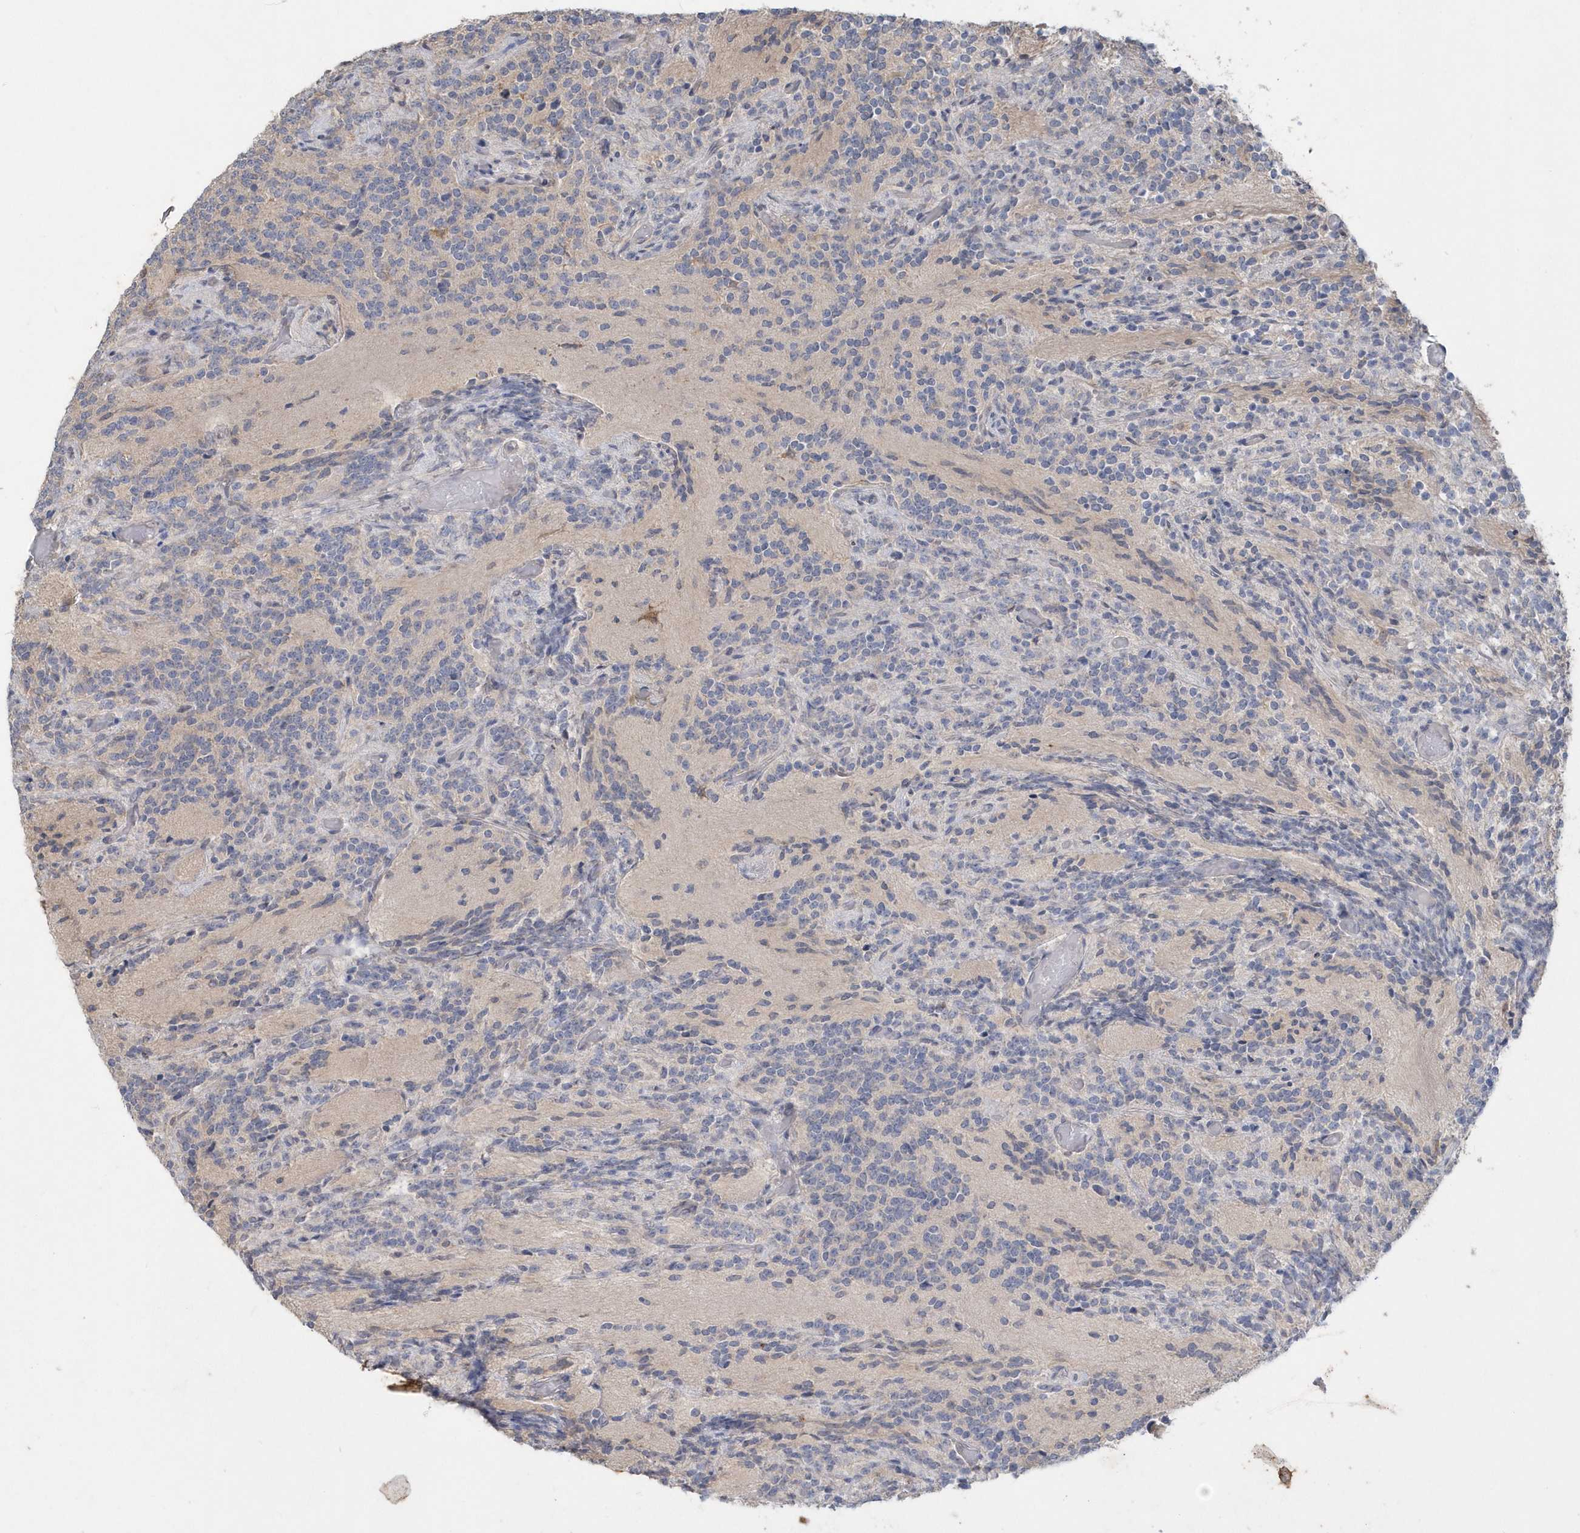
{"staining": {"intensity": "negative", "quantity": "none", "location": "none"}, "tissue": "glioma", "cell_type": "Tumor cells", "image_type": "cancer", "snomed": [{"axis": "morphology", "description": "Glioma, malignant, Low grade"}, {"axis": "topography", "description": "Brain"}], "caption": "Glioma was stained to show a protein in brown. There is no significant staining in tumor cells. (DAB (3,3'-diaminobenzidine) immunohistochemistry visualized using brightfield microscopy, high magnification).", "gene": "AKR7A2", "patient": {"sex": "female", "age": 1}}